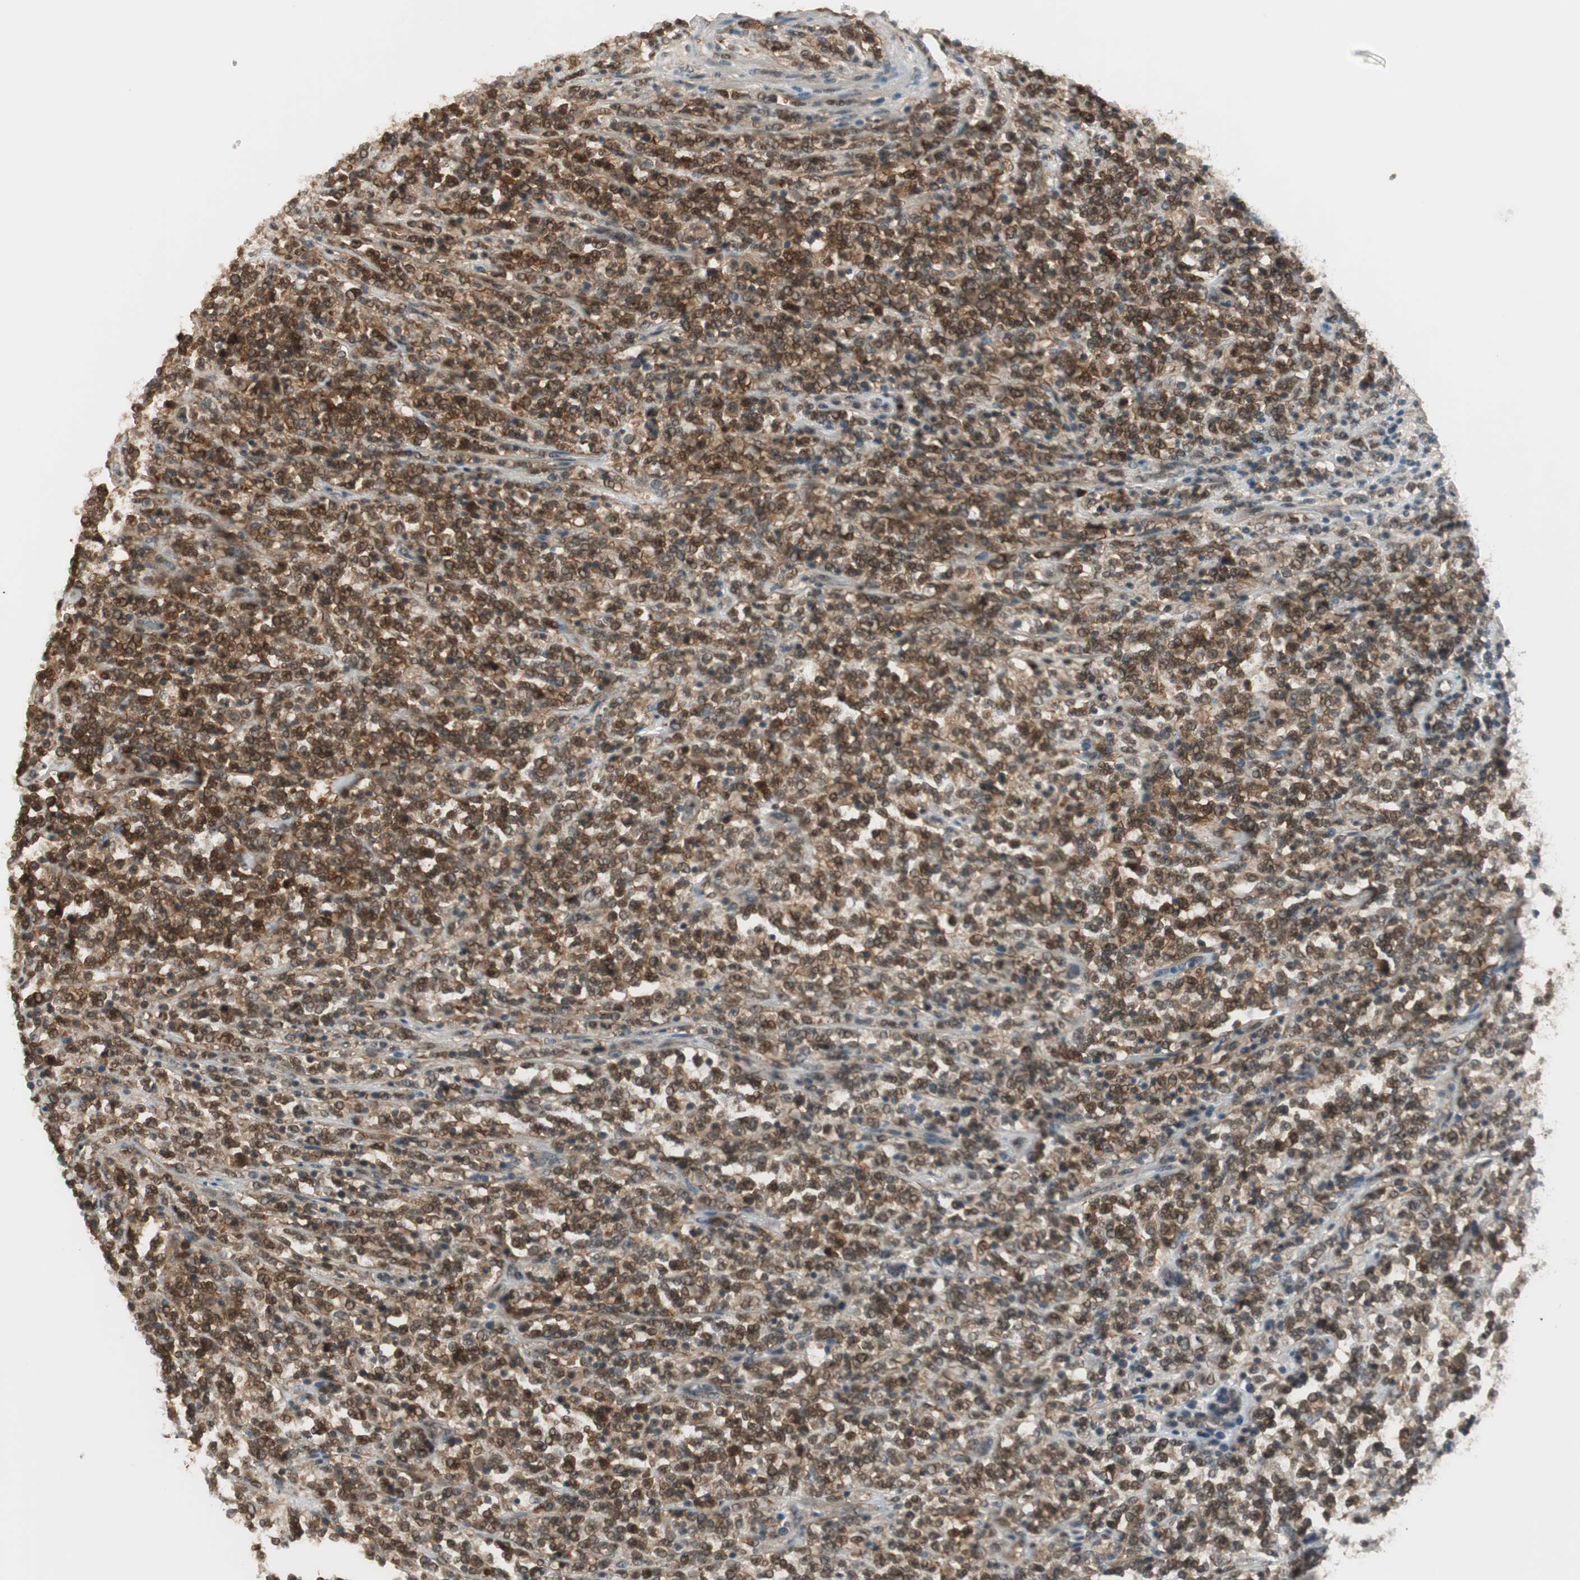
{"staining": {"intensity": "weak", "quantity": ">75%", "location": "cytoplasmic/membranous"}, "tissue": "lymphoma", "cell_type": "Tumor cells", "image_type": "cancer", "snomed": [{"axis": "morphology", "description": "Malignant lymphoma, non-Hodgkin's type, High grade"}, {"axis": "topography", "description": "Soft tissue"}], "caption": "An image of high-grade malignant lymphoma, non-Hodgkin's type stained for a protein demonstrates weak cytoplasmic/membranous brown staining in tumor cells.", "gene": "IPO5", "patient": {"sex": "male", "age": 18}}